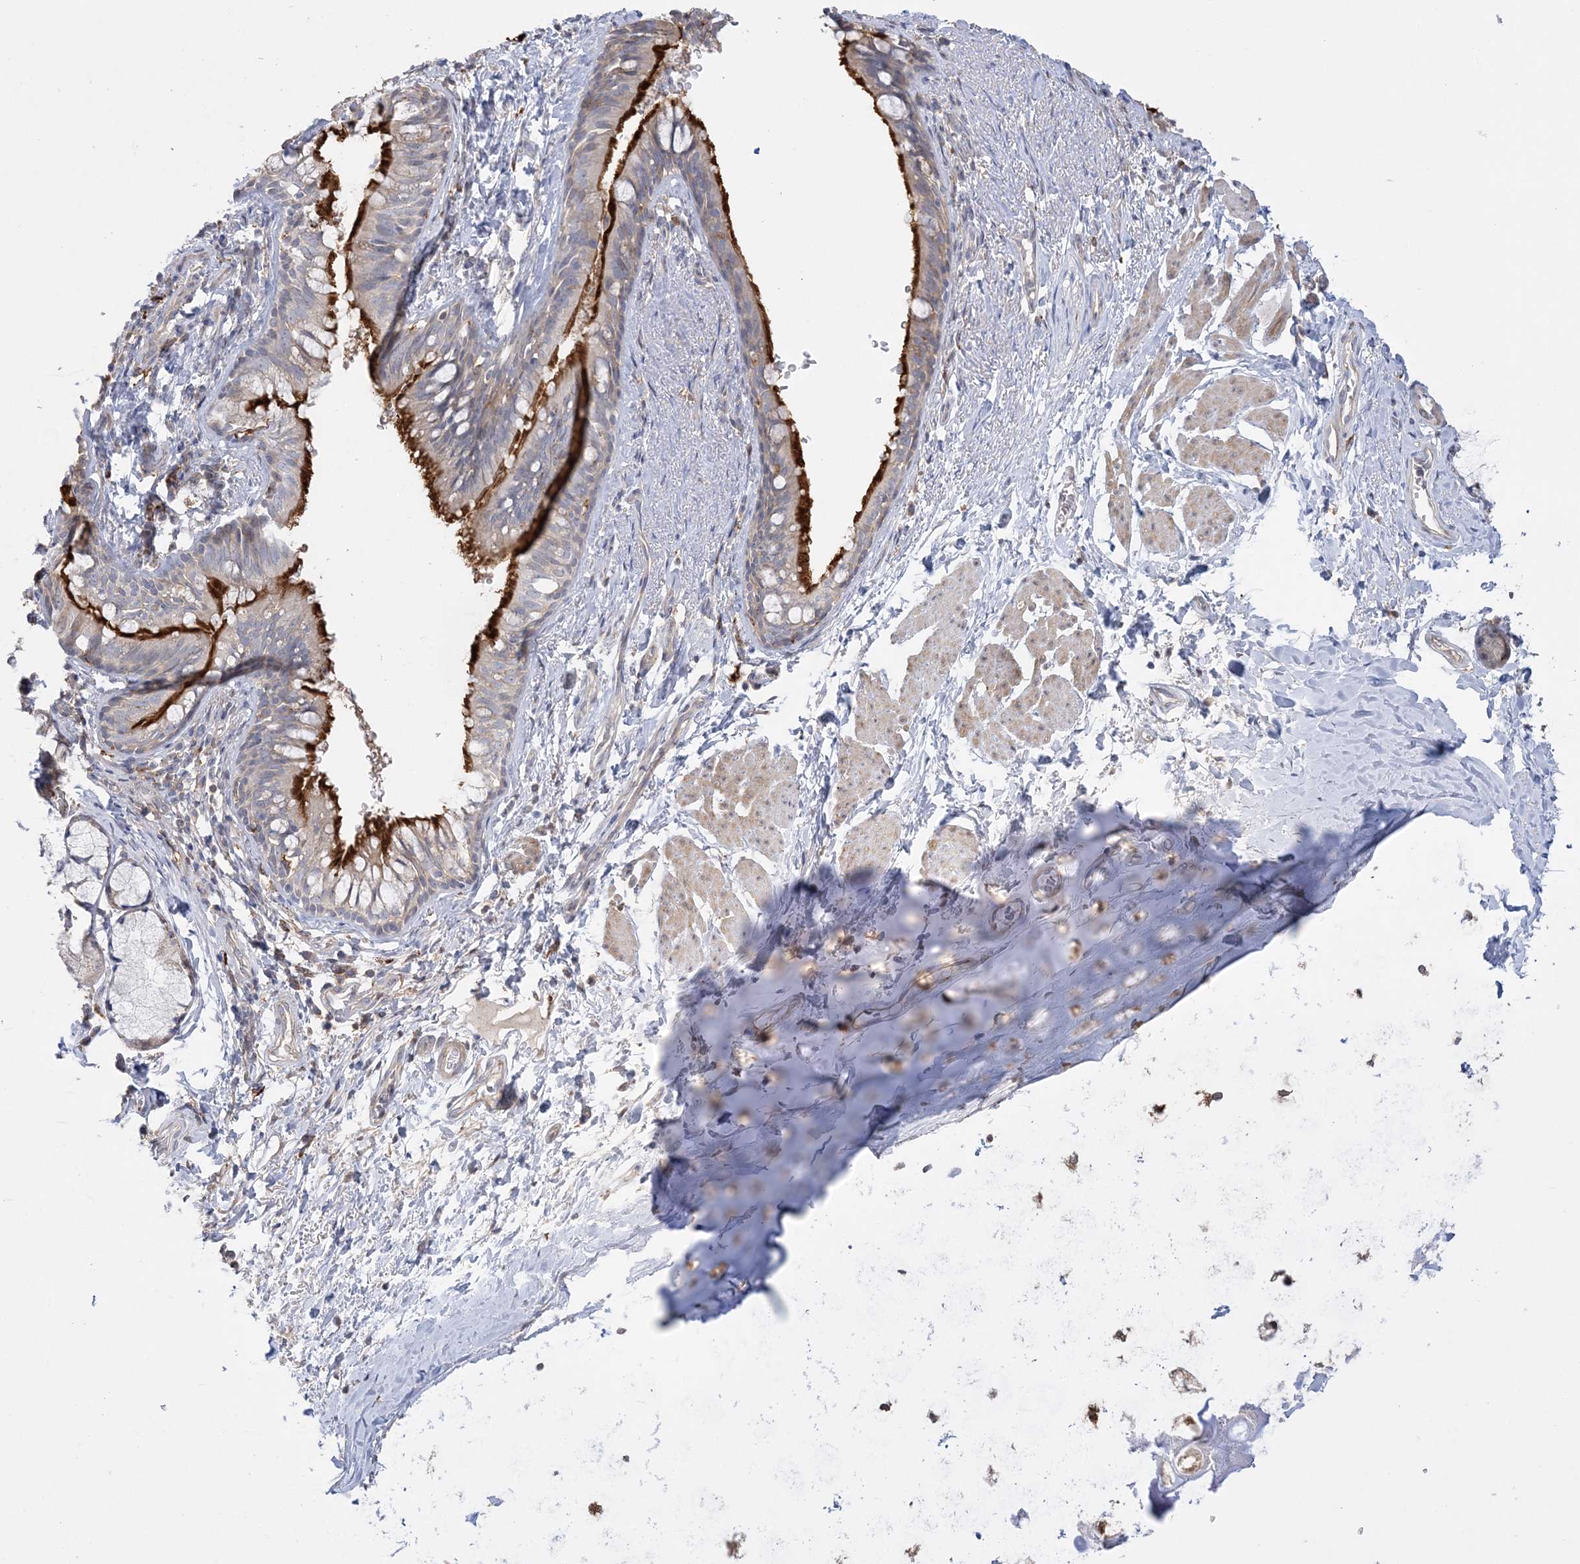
{"staining": {"intensity": "strong", "quantity": "25%-75%", "location": "cytoplasmic/membranous"}, "tissue": "bronchus", "cell_type": "Respiratory epithelial cells", "image_type": "normal", "snomed": [{"axis": "morphology", "description": "Normal tissue, NOS"}, {"axis": "topography", "description": "Cartilage tissue"}, {"axis": "topography", "description": "Bronchus"}], "caption": "Strong cytoplasmic/membranous protein staining is identified in about 25%-75% of respiratory epithelial cells in bronchus. (DAB = brown stain, brightfield microscopy at high magnification).", "gene": "HAAO", "patient": {"sex": "female", "age": 36}}